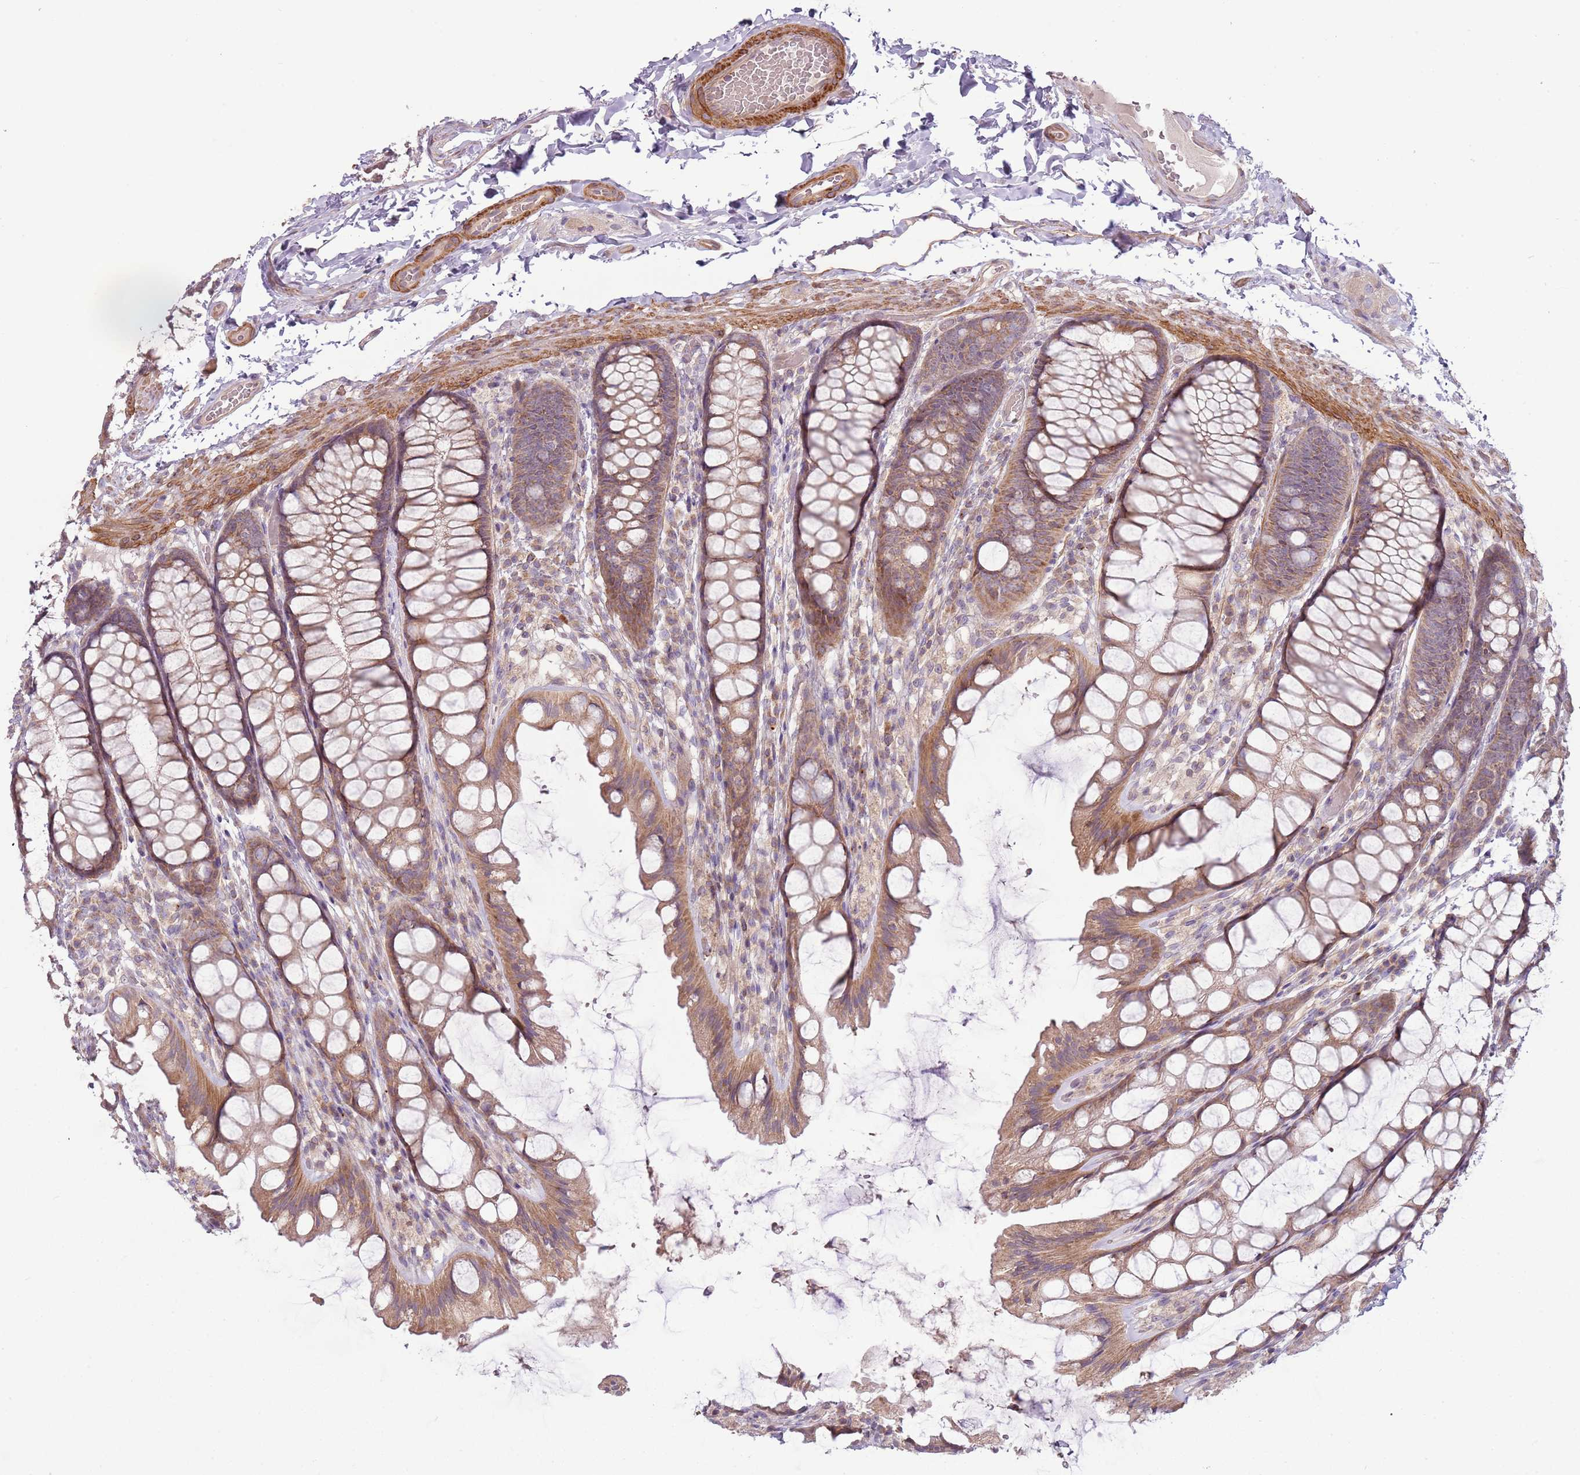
{"staining": {"intensity": "moderate", "quantity": ">75%", "location": "cytoplasmic/membranous"}, "tissue": "colon", "cell_type": "Endothelial cells", "image_type": "normal", "snomed": [{"axis": "morphology", "description": "Normal tissue, NOS"}, {"axis": "topography", "description": "Colon"}], "caption": "The histopathology image demonstrates immunohistochemical staining of unremarkable colon. There is moderate cytoplasmic/membranous expression is appreciated in about >75% of endothelial cells.", "gene": "DTD2", "patient": {"sex": "male", "age": 47}}